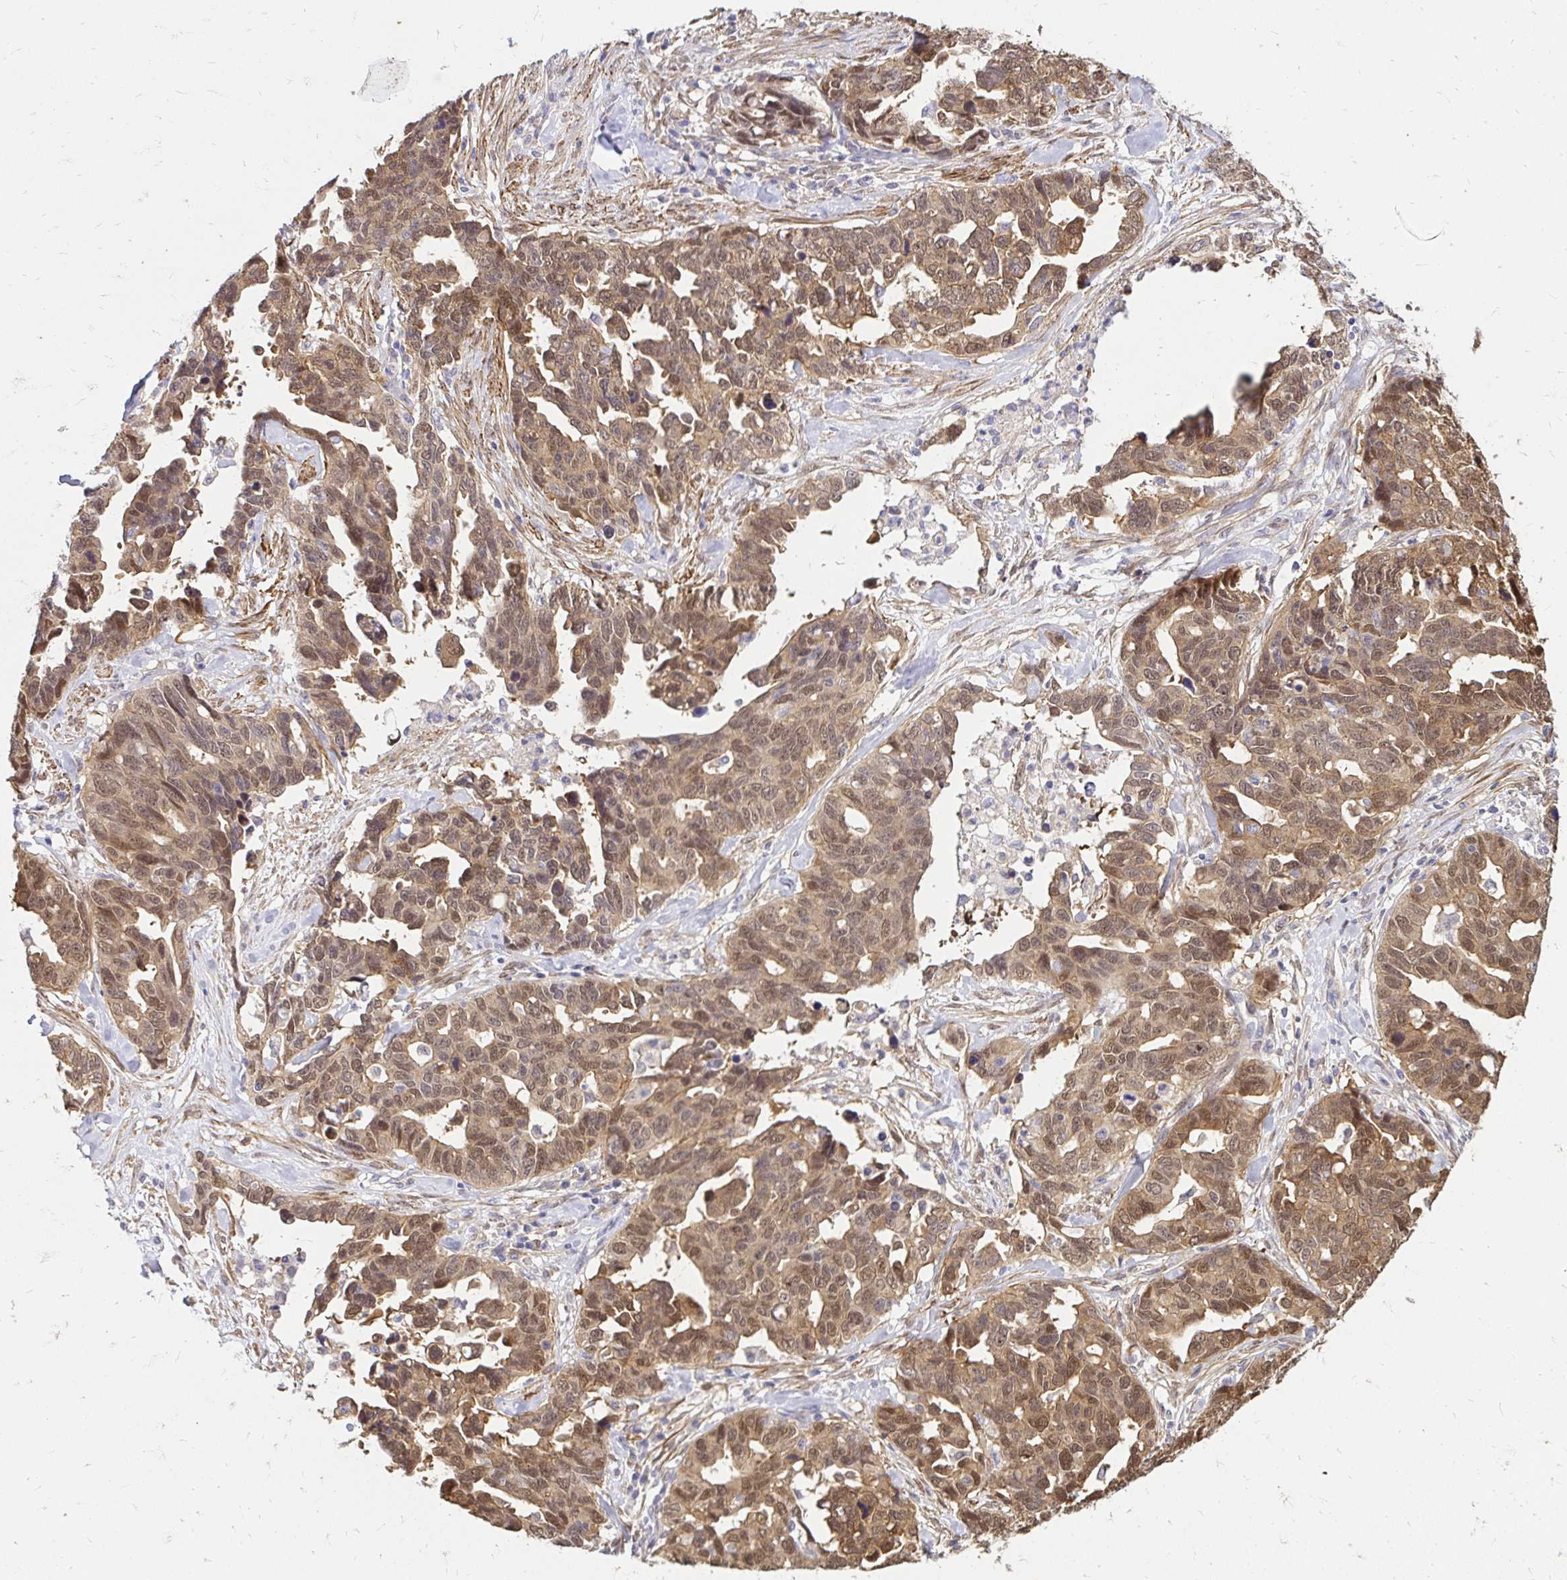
{"staining": {"intensity": "moderate", "quantity": ">75%", "location": "cytoplasmic/membranous,nuclear"}, "tissue": "ovarian cancer", "cell_type": "Tumor cells", "image_type": "cancer", "snomed": [{"axis": "morphology", "description": "Cystadenocarcinoma, serous, NOS"}, {"axis": "topography", "description": "Ovary"}], "caption": "Serous cystadenocarcinoma (ovarian) tissue shows moderate cytoplasmic/membranous and nuclear positivity in about >75% of tumor cells, visualized by immunohistochemistry. The staining is performed using DAB brown chromogen to label protein expression. The nuclei are counter-stained blue using hematoxylin.", "gene": "YAP1", "patient": {"sex": "female", "age": 69}}